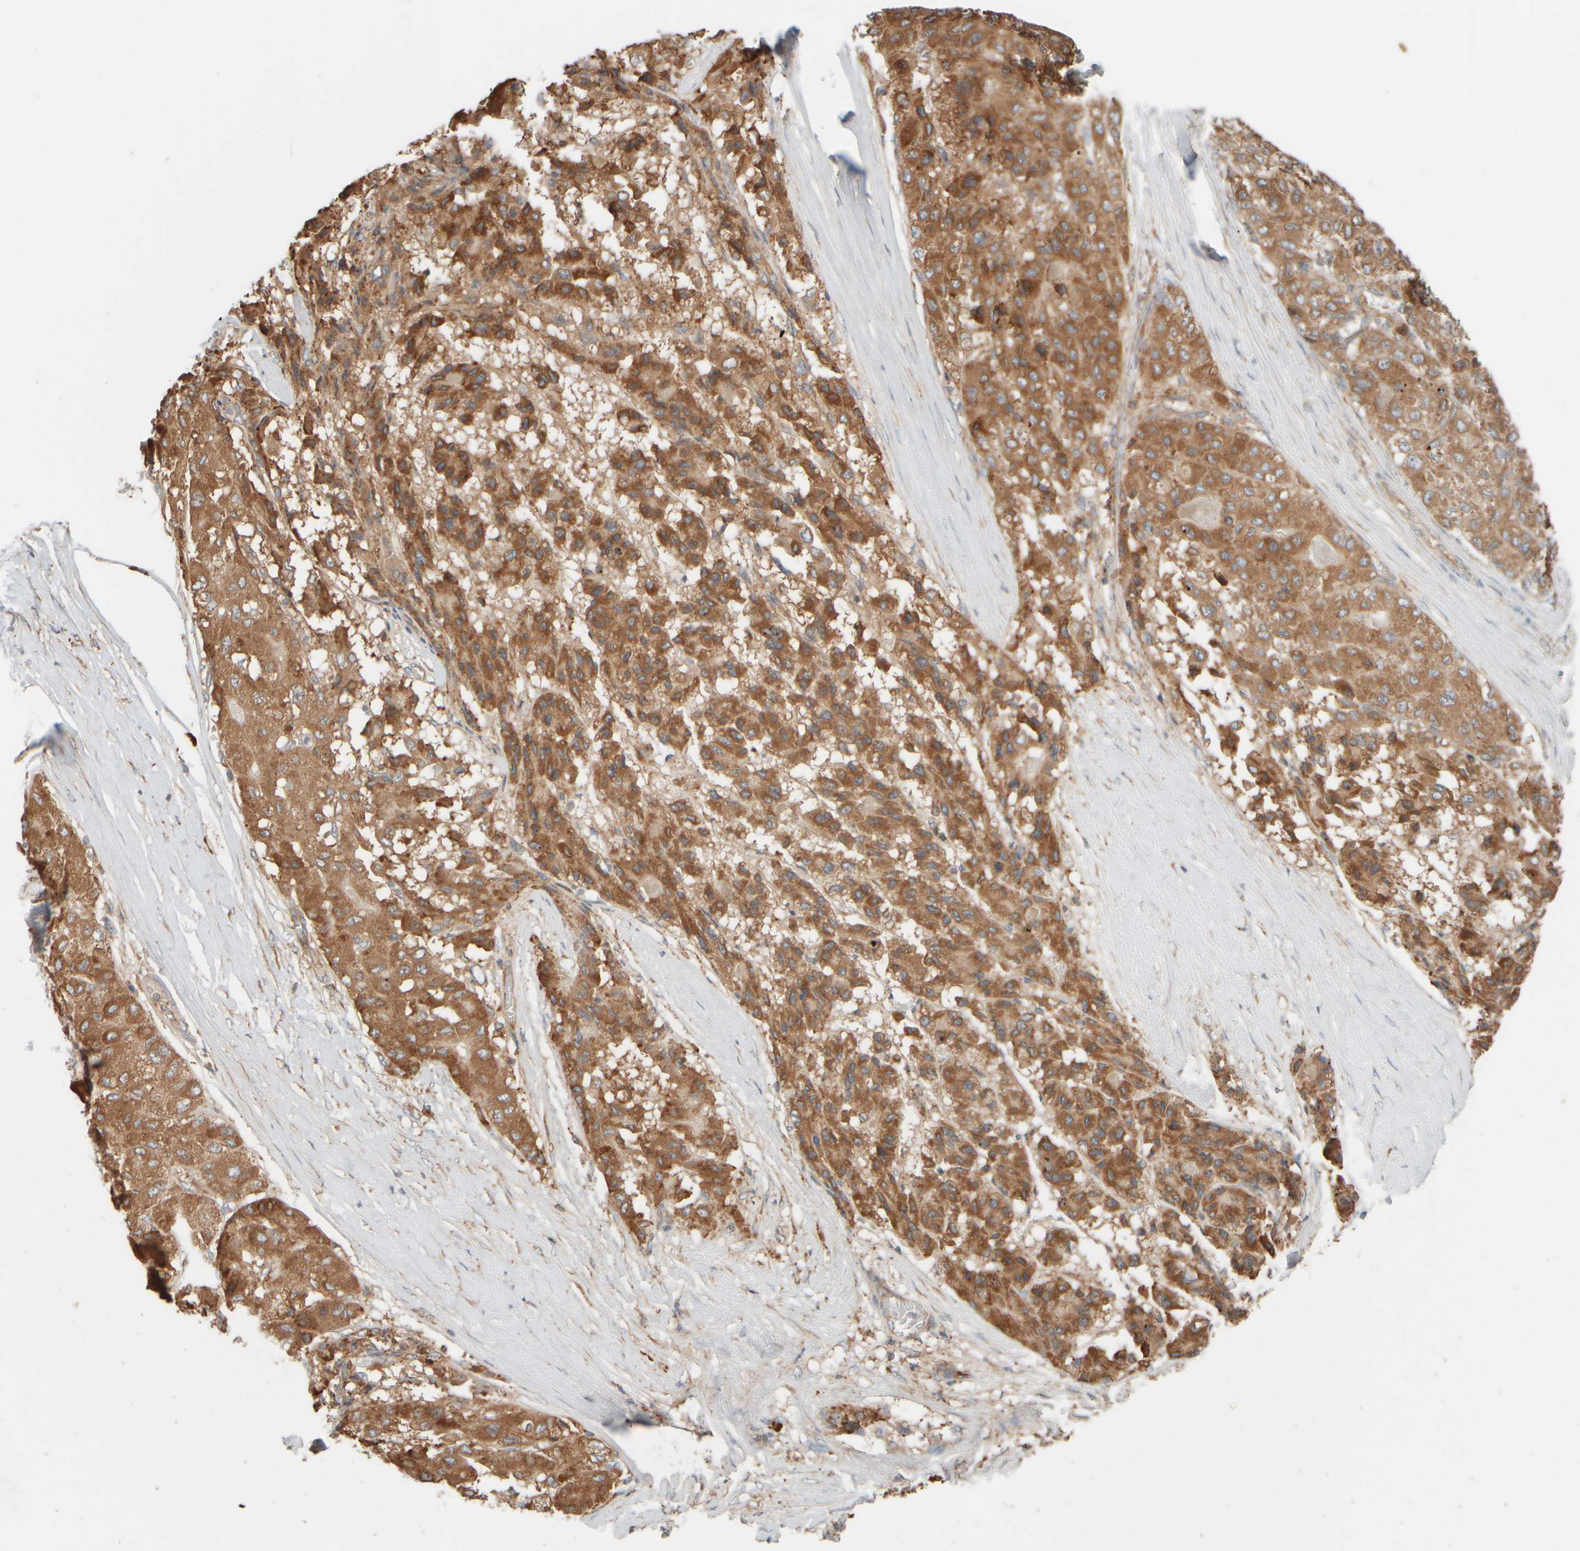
{"staining": {"intensity": "moderate", "quantity": ">75%", "location": "cytoplasmic/membranous"}, "tissue": "liver cancer", "cell_type": "Tumor cells", "image_type": "cancer", "snomed": [{"axis": "morphology", "description": "Carcinoma, Hepatocellular, NOS"}, {"axis": "topography", "description": "Liver"}], "caption": "A micrograph showing moderate cytoplasmic/membranous staining in approximately >75% of tumor cells in liver hepatocellular carcinoma, as visualized by brown immunohistochemical staining.", "gene": "EIF2B3", "patient": {"sex": "male", "age": 80}}